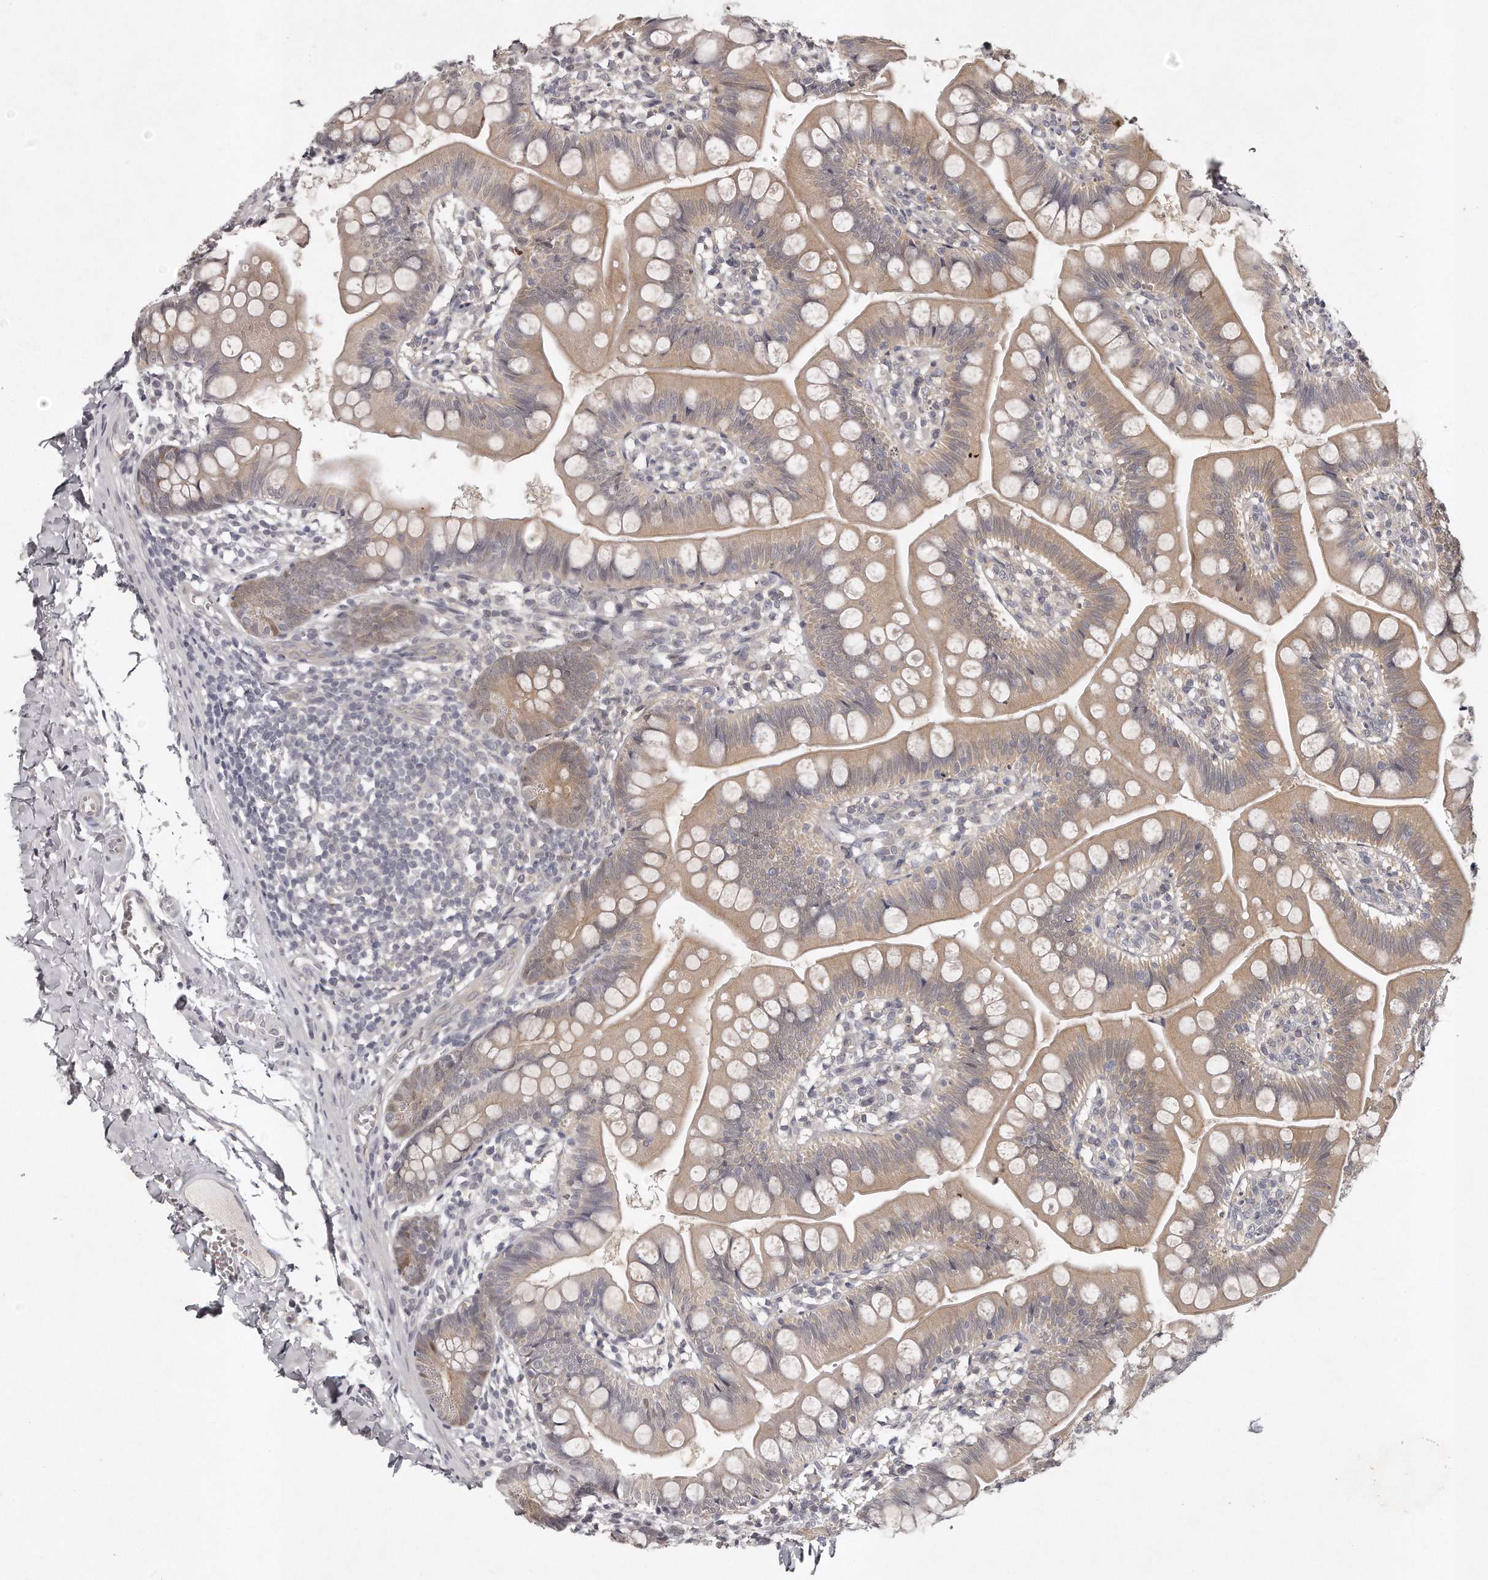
{"staining": {"intensity": "weak", "quantity": "25%-75%", "location": "cytoplasmic/membranous"}, "tissue": "small intestine", "cell_type": "Glandular cells", "image_type": "normal", "snomed": [{"axis": "morphology", "description": "Normal tissue, NOS"}, {"axis": "topography", "description": "Small intestine"}], "caption": "Immunohistochemistry (IHC) photomicrograph of benign human small intestine stained for a protein (brown), which reveals low levels of weak cytoplasmic/membranous staining in approximately 25%-75% of glandular cells.", "gene": "GGCT", "patient": {"sex": "male", "age": 7}}